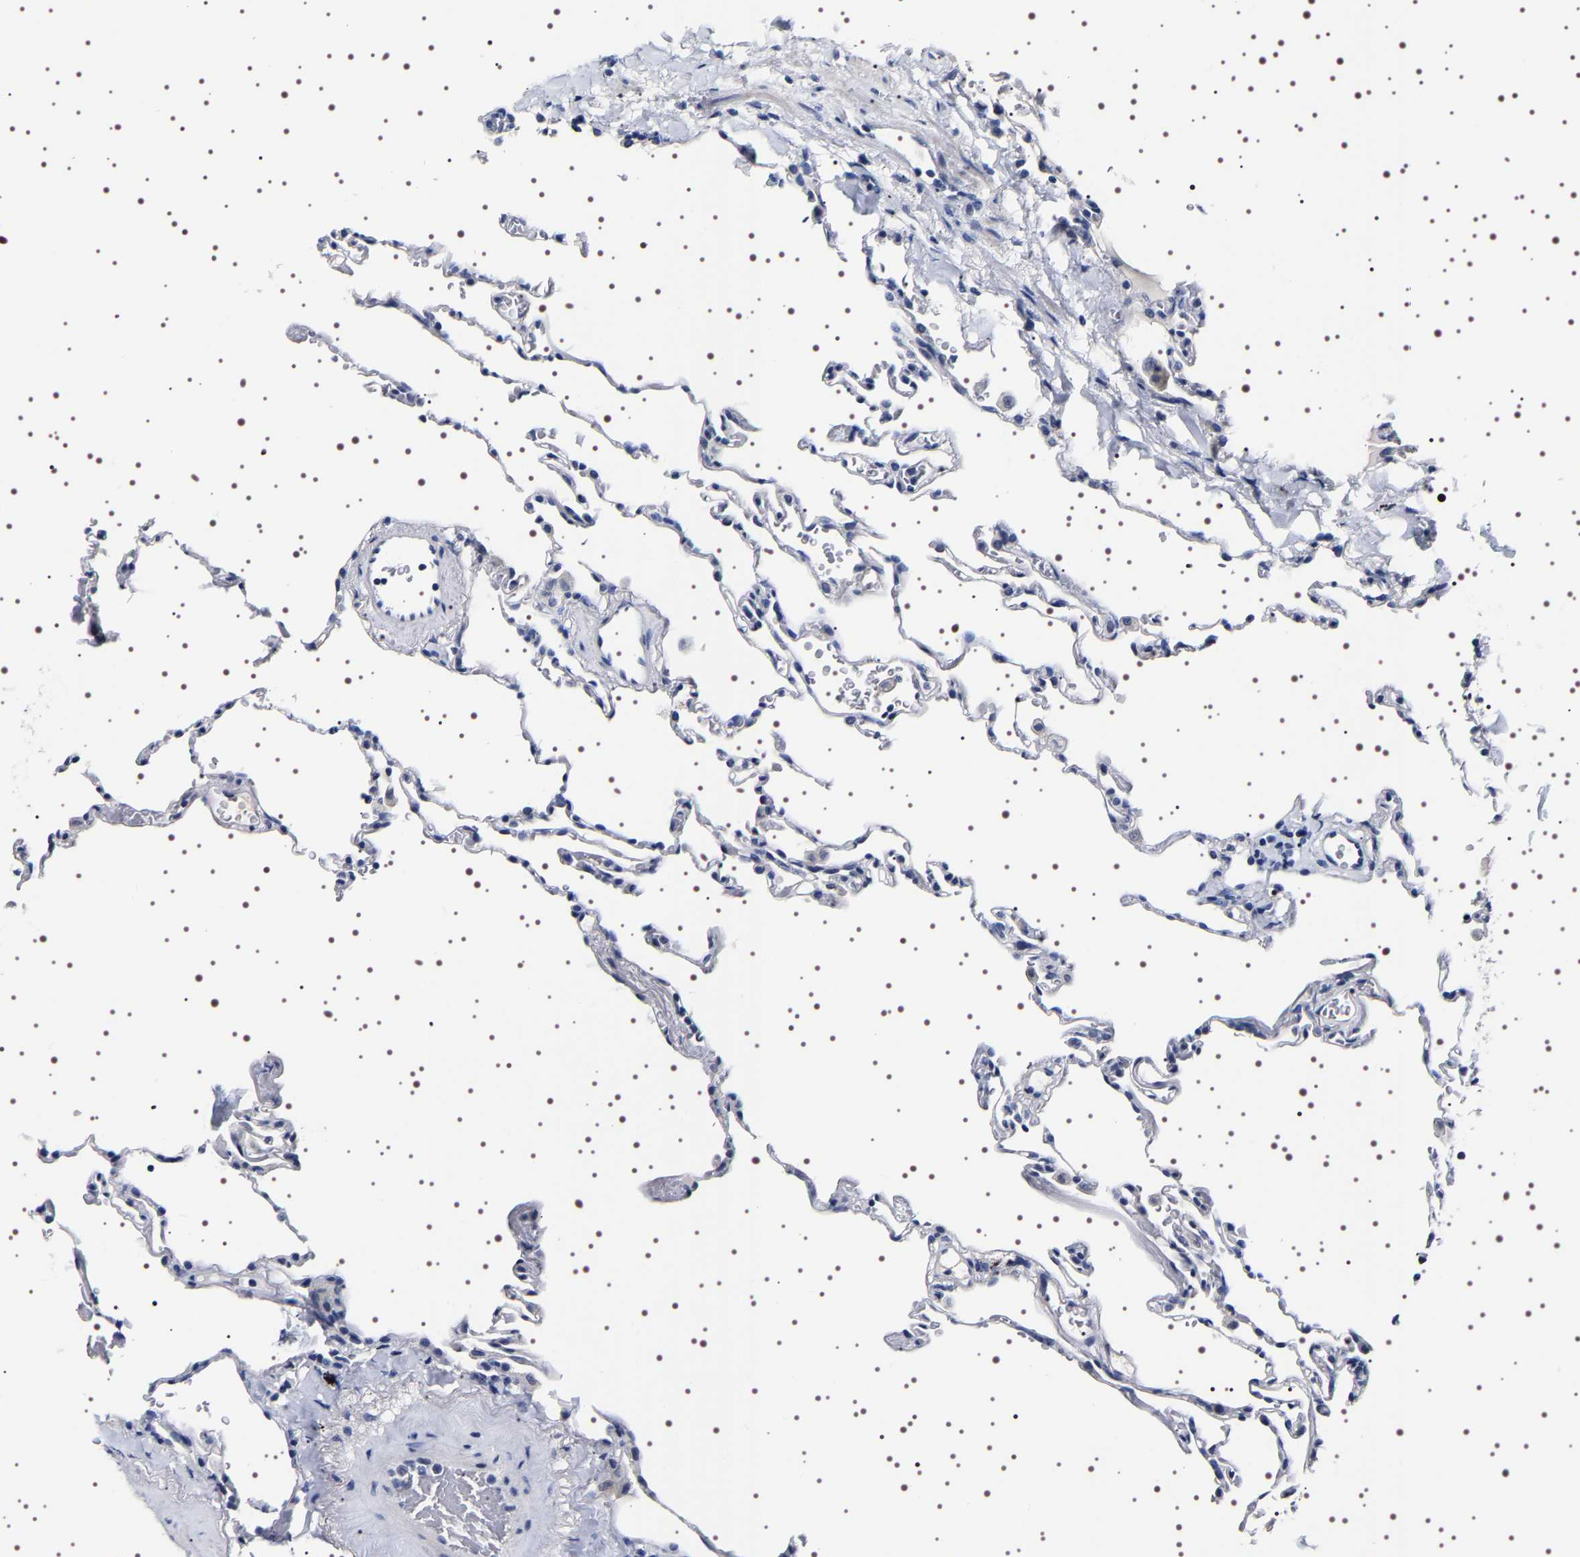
{"staining": {"intensity": "negative", "quantity": "none", "location": "none"}, "tissue": "lung", "cell_type": "Alveolar cells", "image_type": "normal", "snomed": [{"axis": "morphology", "description": "Normal tissue, NOS"}, {"axis": "topography", "description": "Lung"}], "caption": "Immunohistochemistry (IHC) histopathology image of normal lung: lung stained with DAB (3,3'-diaminobenzidine) reveals no significant protein expression in alveolar cells.", "gene": "UBQLN3", "patient": {"sex": "male", "age": 59}}